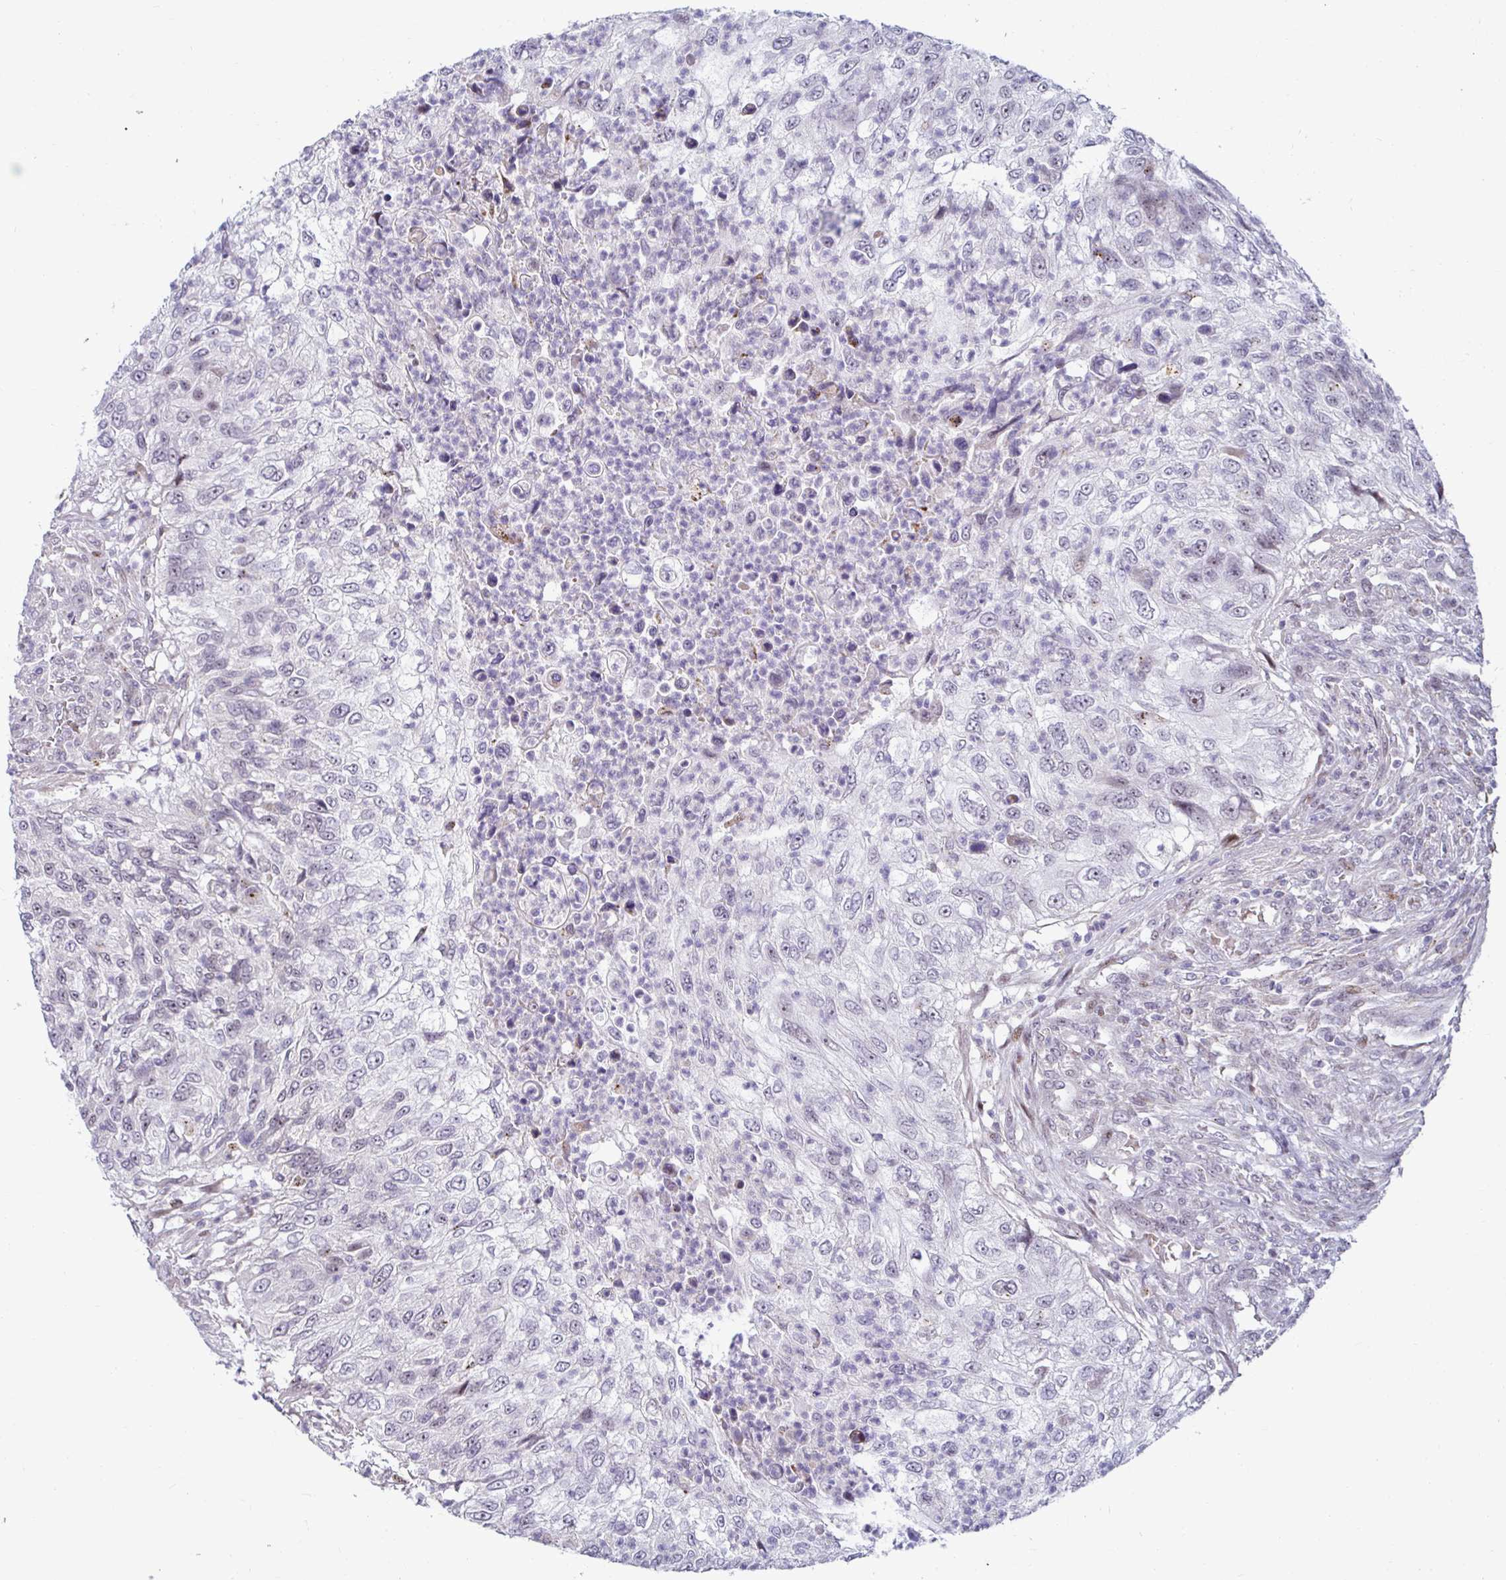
{"staining": {"intensity": "negative", "quantity": "none", "location": "none"}, "tissue": "urothelial cancer", "cell_type": "Tumor cells", "image_type": "cancer", "snomed": [{"axis": "morphology", "description": "Urothelial carcinoma, High grade"}, {"axis": "topography", "description": "Urinary bladder"}], "caption": "Tumor cells show no significant positivity in high-grade urothelial carcinoma.", "gene": "DZIP1", "patient": {"sex": "female", "age": 60}}